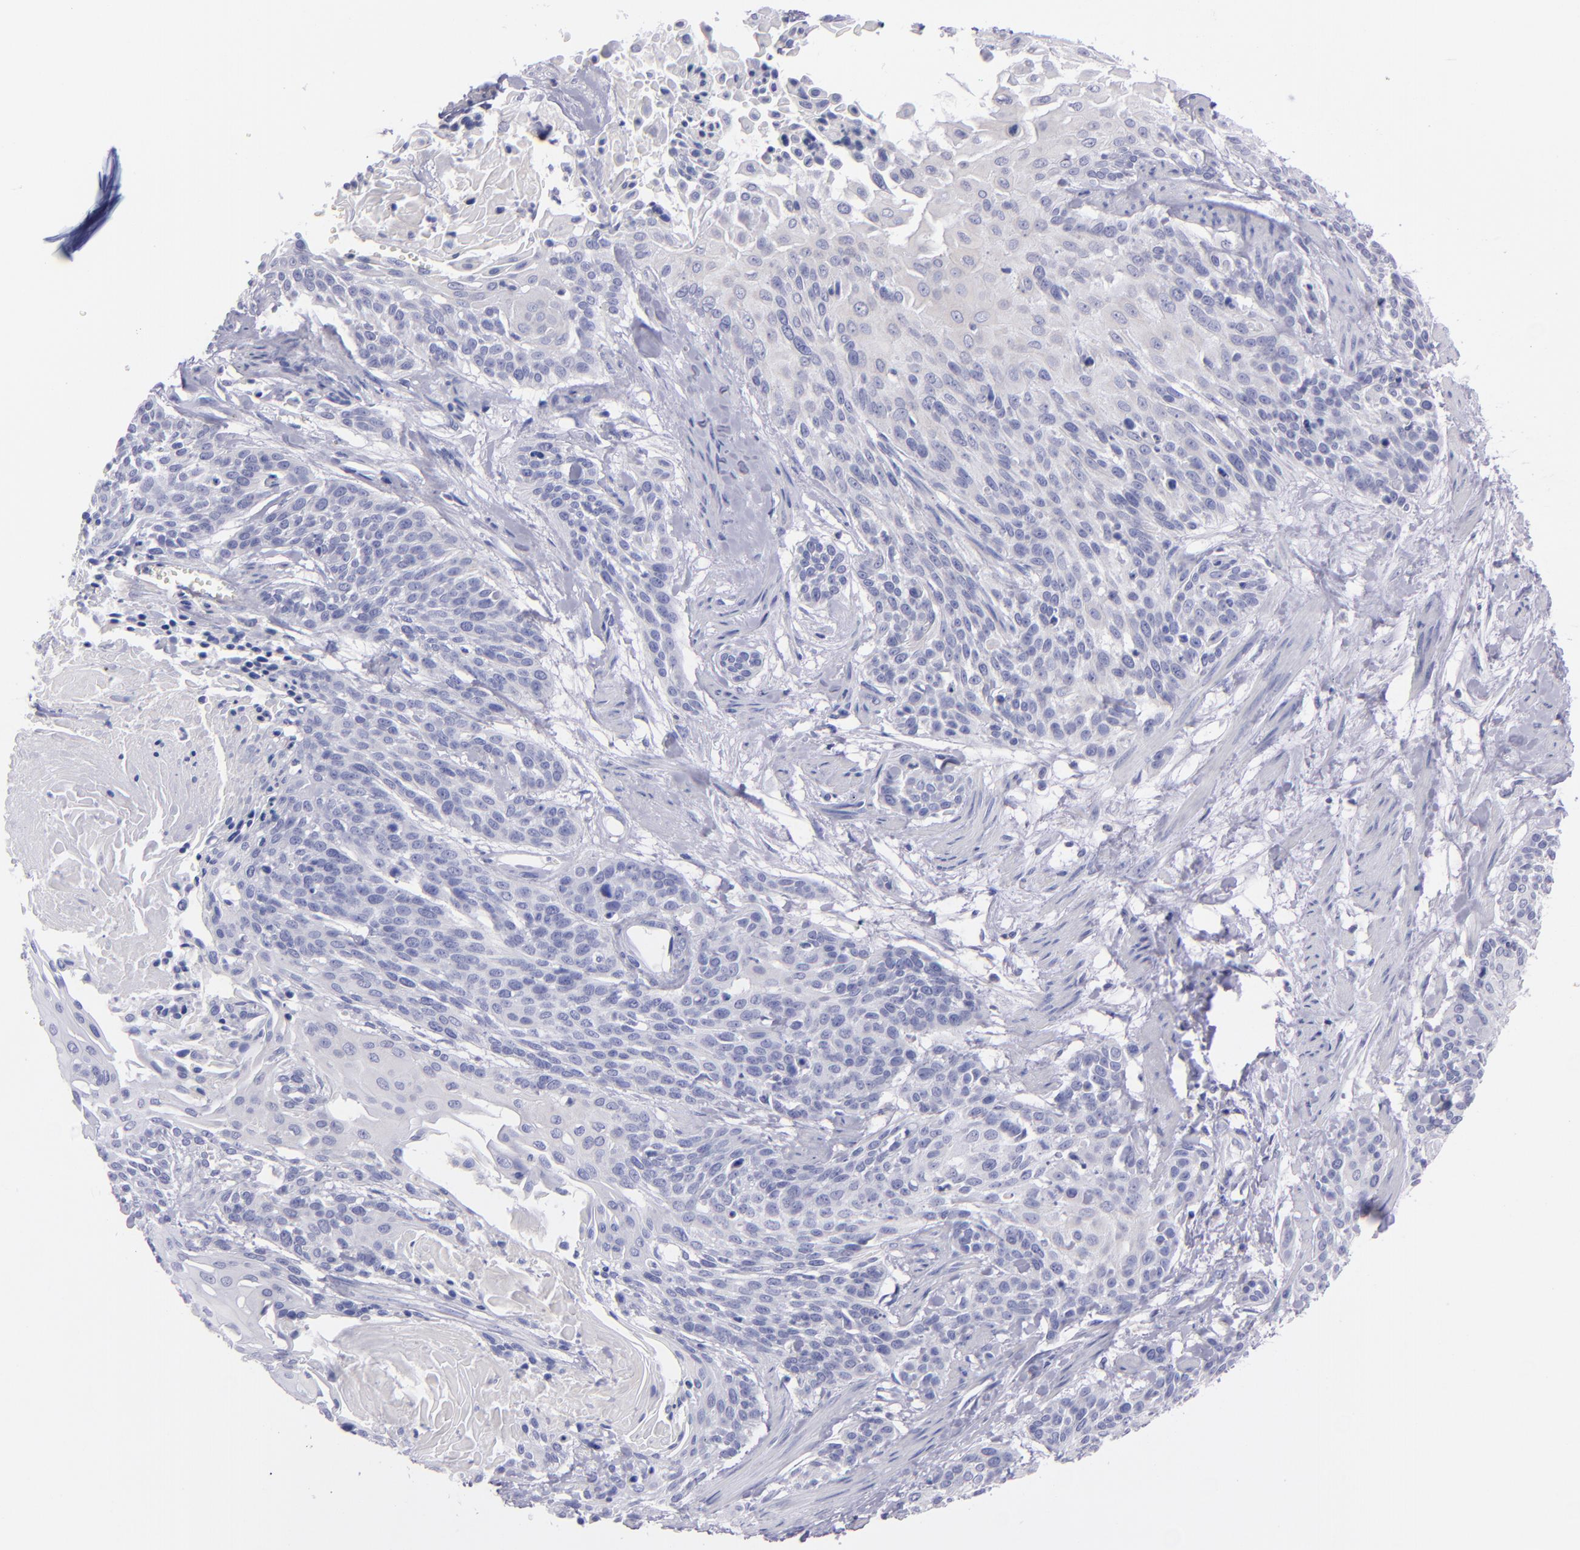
{"staining": {"intensity": "negative", "quantity": "none", "location": "none"}, "tissue": "cervical cancer", "cell_type": "Tumor cells", "image_type": "cancer", "snomed": [{"axis": "morphology", "description": "Squamous cell carcinoma, NOS"}, {"axis": "topography", "description": "Cervix"}], "caption": "A photomicrograph of cervical cancer (squamous cell carcinoma) stained for a protein reveals no brown staining in tumor cells. (Brightfield microscopy of DAB (3,3'-diaminobenzidine) immunohistochemistry (IHC) at high magnification).", "gene": "CD37", "patient": {"sex": "female", "age": 57}}